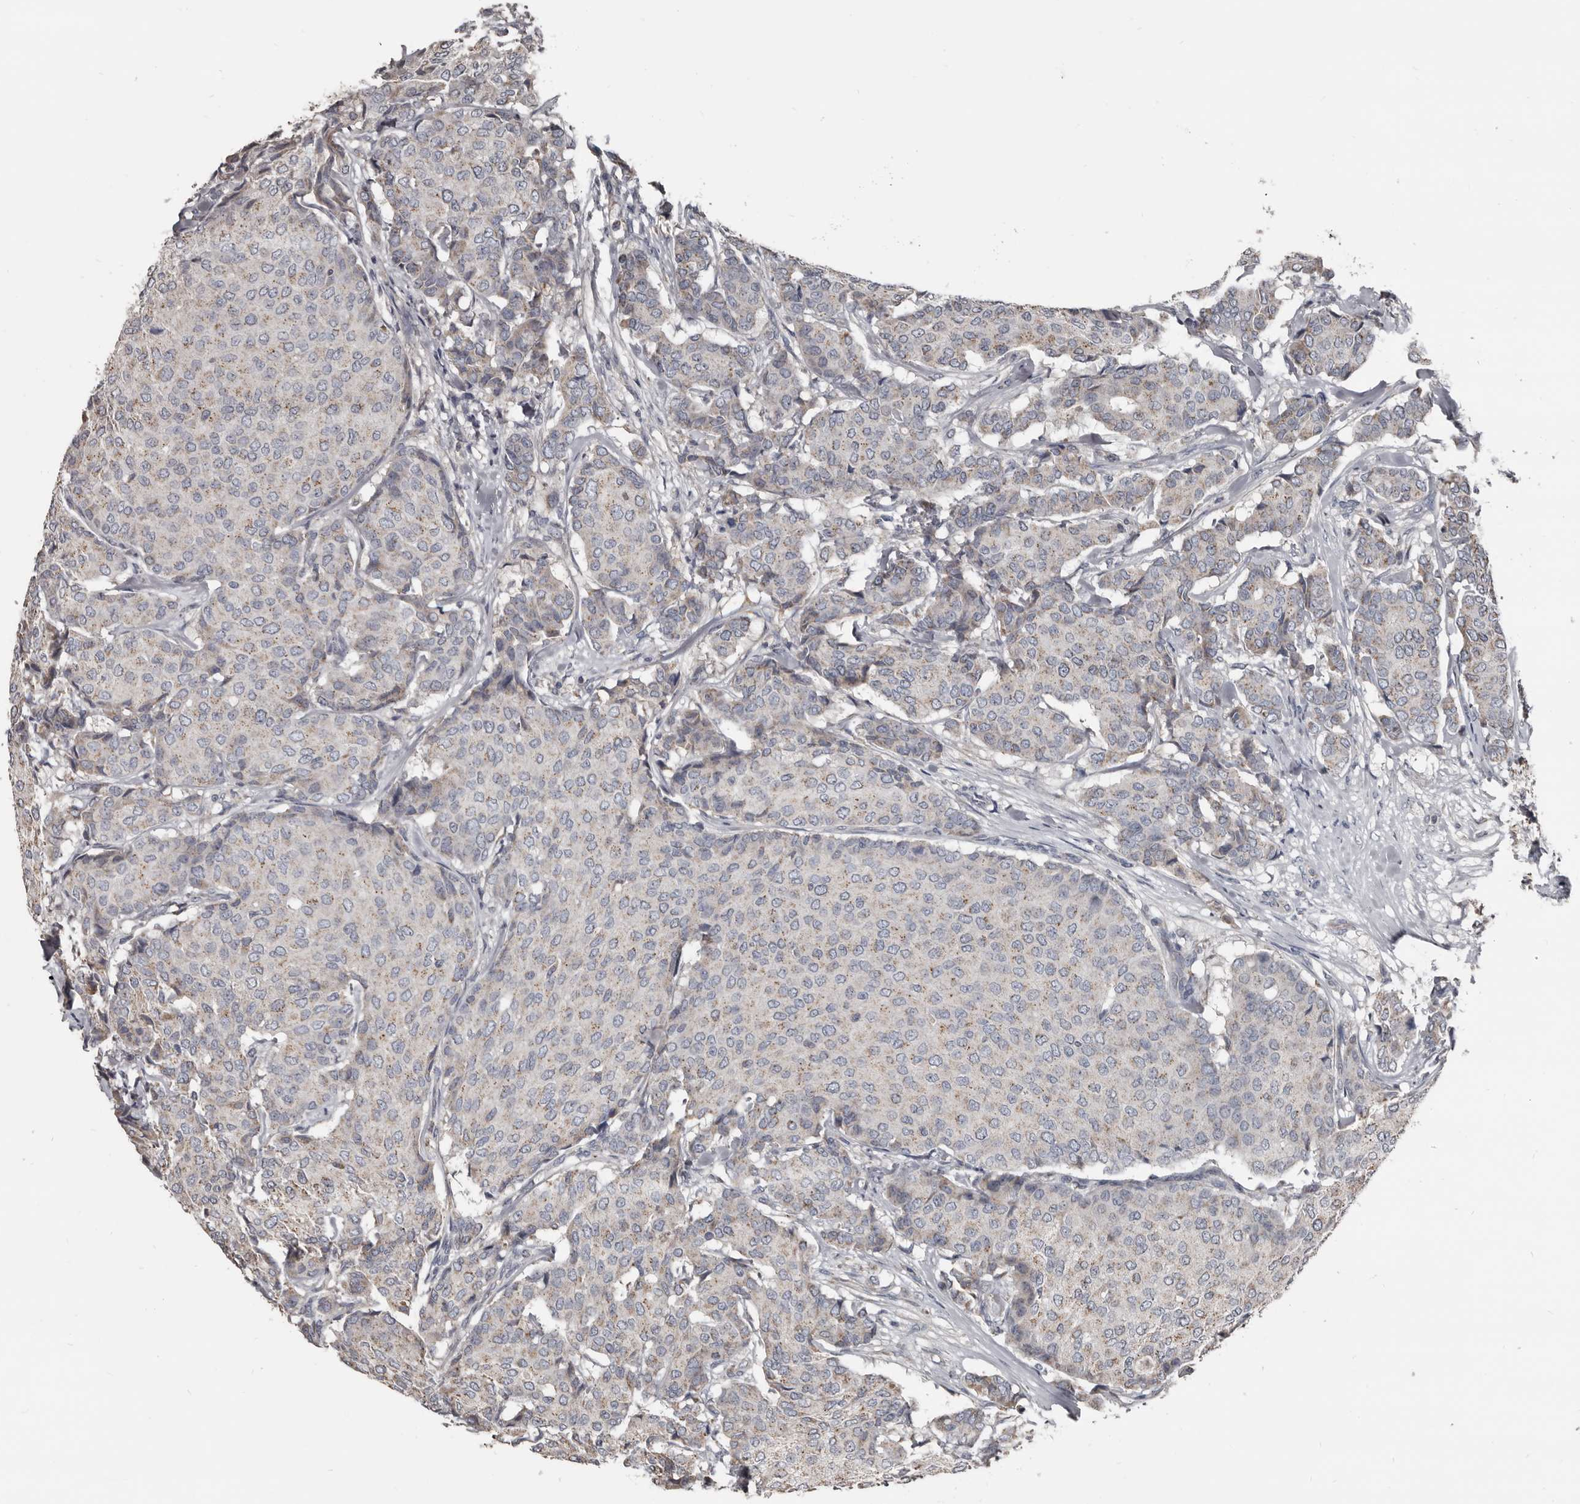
{"staining": {"intensity": "weak", "quantity": "<25%", "location": "cytoplasmic/membranous"}, "tissue": "breast cancer", "cell_type": "Tumor cells", "image_type": "cancer", "snomed": [{"axis": "morphology", "description": "Duct carcinoma"}, {"axis": "topography", "description": "Breast"}], "caption": "IHC of human breast cancer (infiltrating ductal carcinoma) reveals no expression in tumor cells.", "gene": "GREB1", "patient": {"sex": "female", "age": 75}}